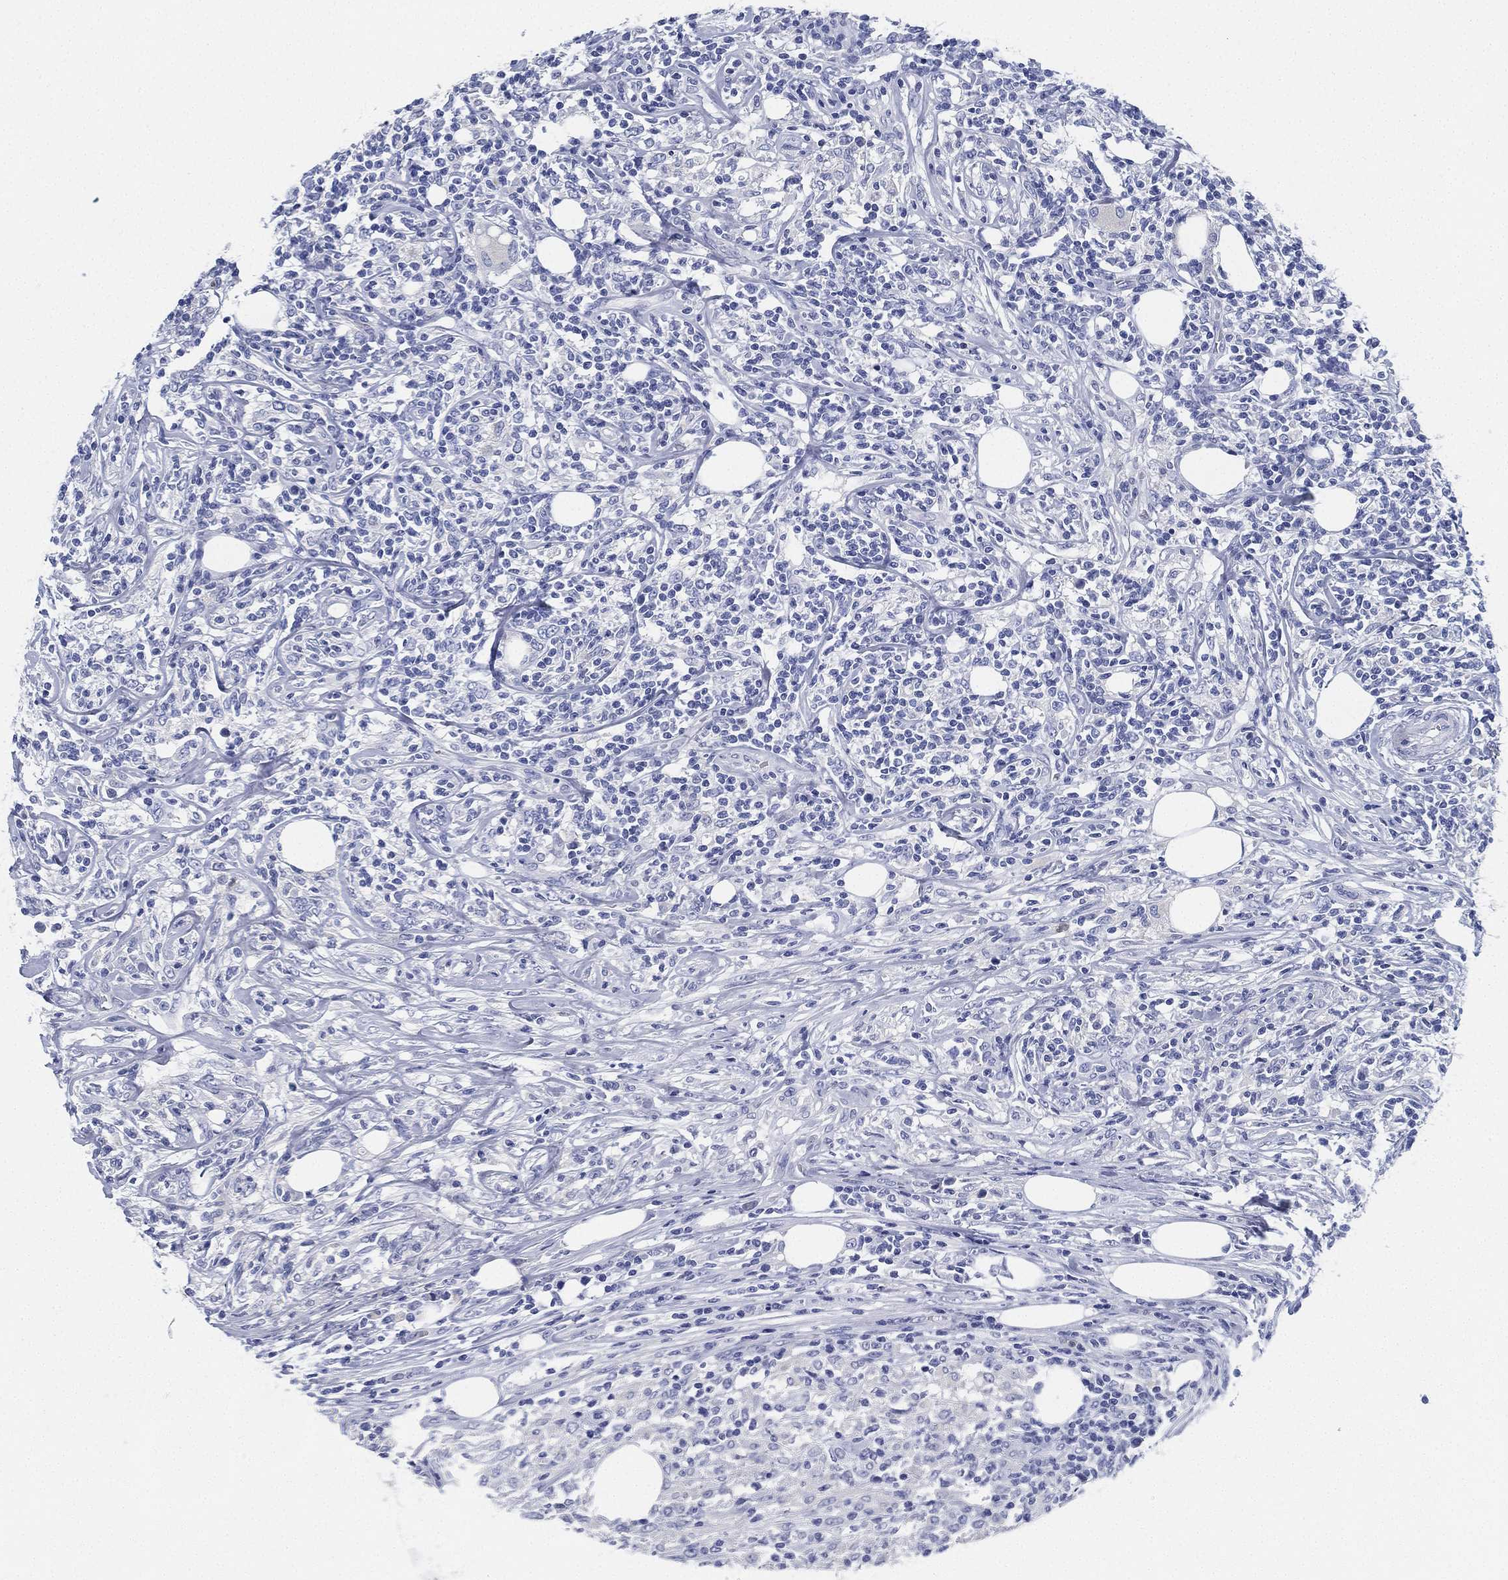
{"staining": {"intensity": "negative", "quantity": "none", "location": "none"}, "tissue": "lymphoma", "cell_type": "Tumor cells", "image_type": "cancer", "snomed": [{"axis": "morphology", "description": "Malignant lymphoma, non-Hodgkin's type, High grade"}, {"axis": "topography", "description": "Lymph node"}], "caption": "This image is of high-grade malignant lymphoma, non-Hodgkin's type stained with immunohistochemistry (IHC) to label a protein in brown with the nuclei are counter-stained blue. There is no positivity in tumor cells.", "gene": "DEFB121", "patient": {"sex": "female", "age": 84}}